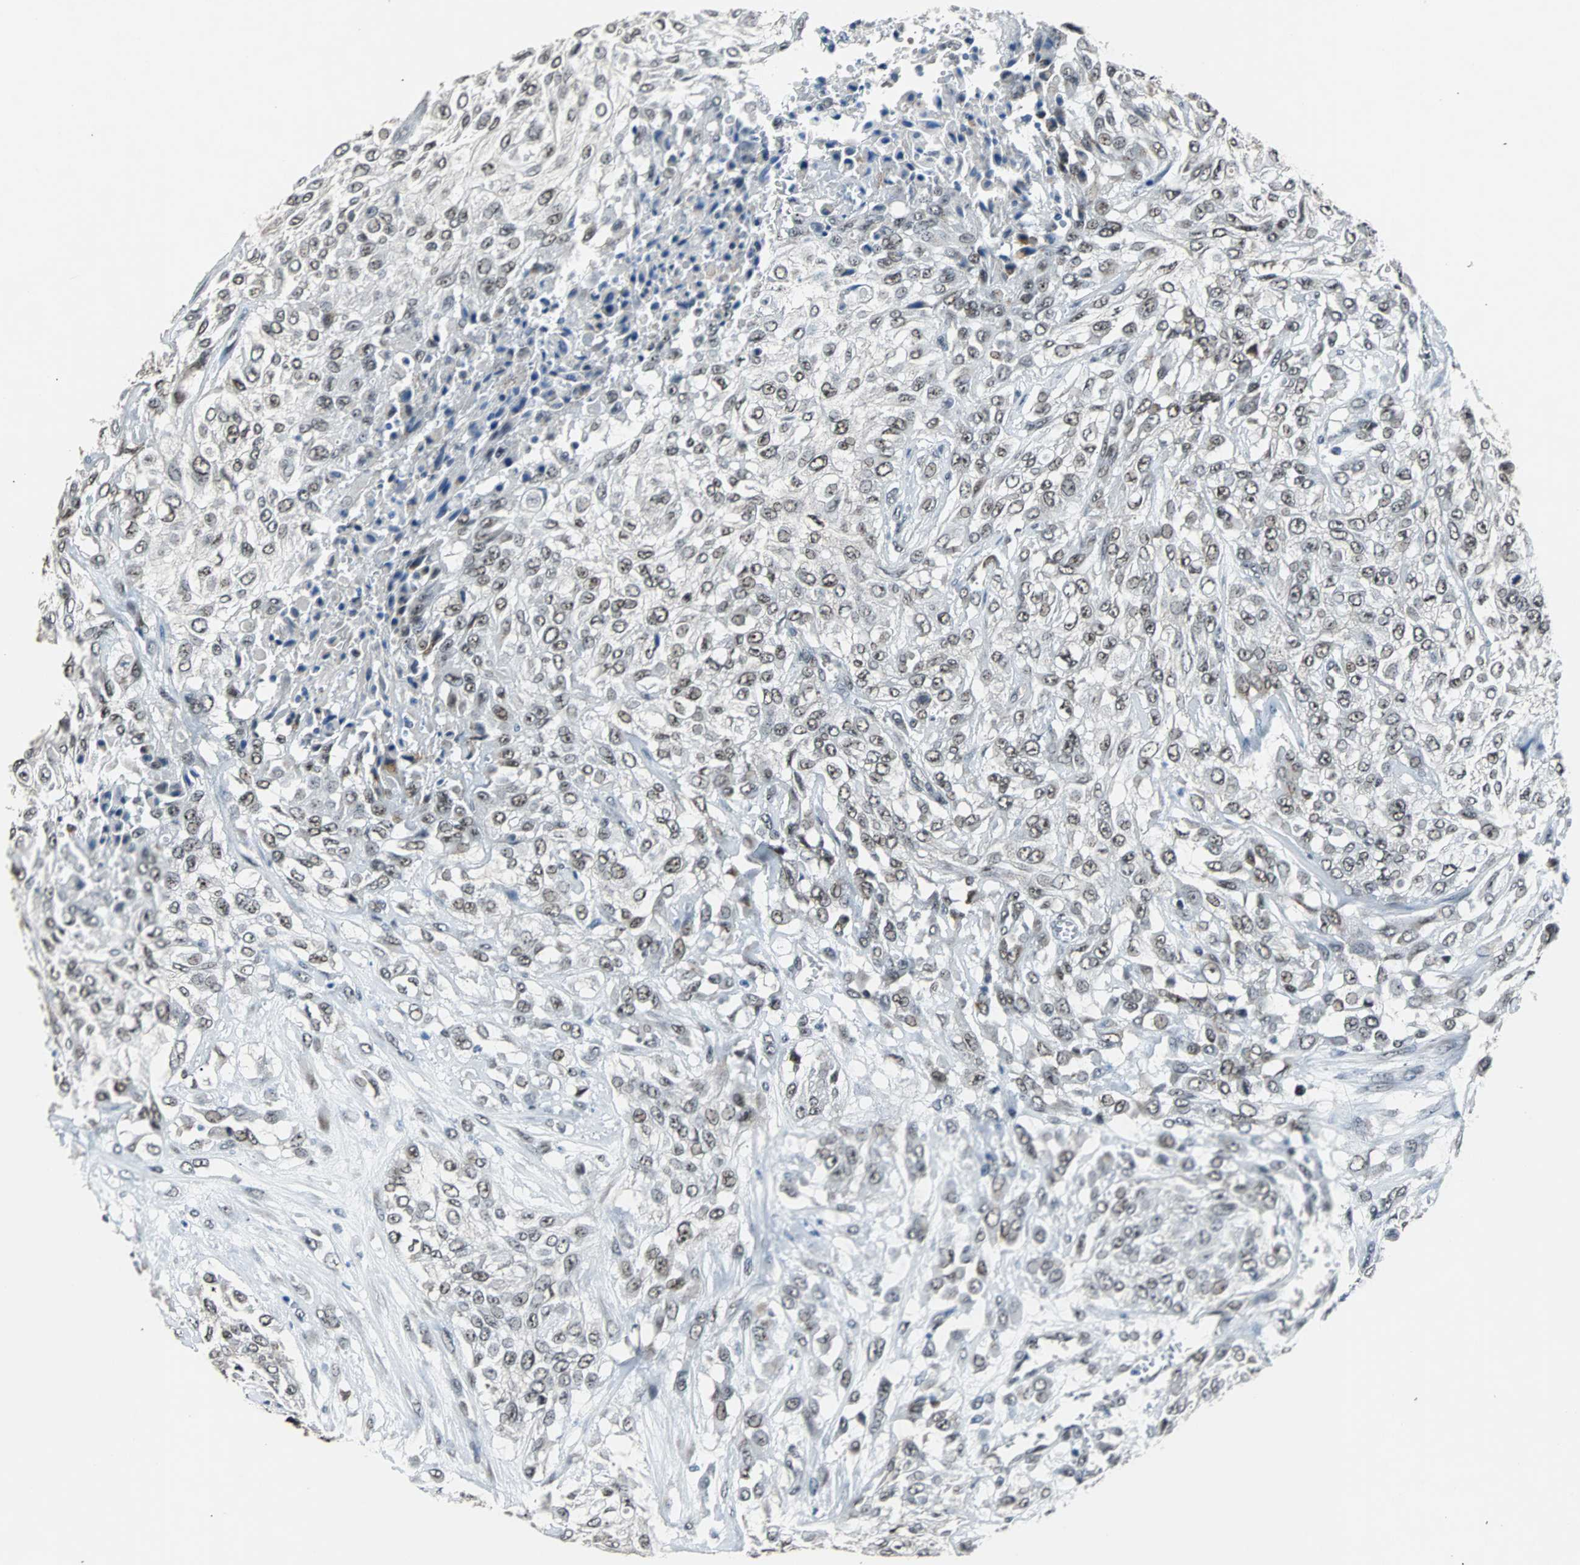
{"staining": {"intensity": "weak", "quantity": "<25%", "location": "nuclear"}, "tissue": "urothelial cancer", "cell_type": "Tumor cells", "image_type": "cancer", "snomed": [{"axis": "morphology", "description": "Urothelial carcinoma, High grade"}, {"axis": "topography", "description": "Urinary bladder"}], "caption": "Tumor cells show no significant expression in urothelial cancer.", "gene": "USP28", "patient": {"sex": "male", "age": 57}}